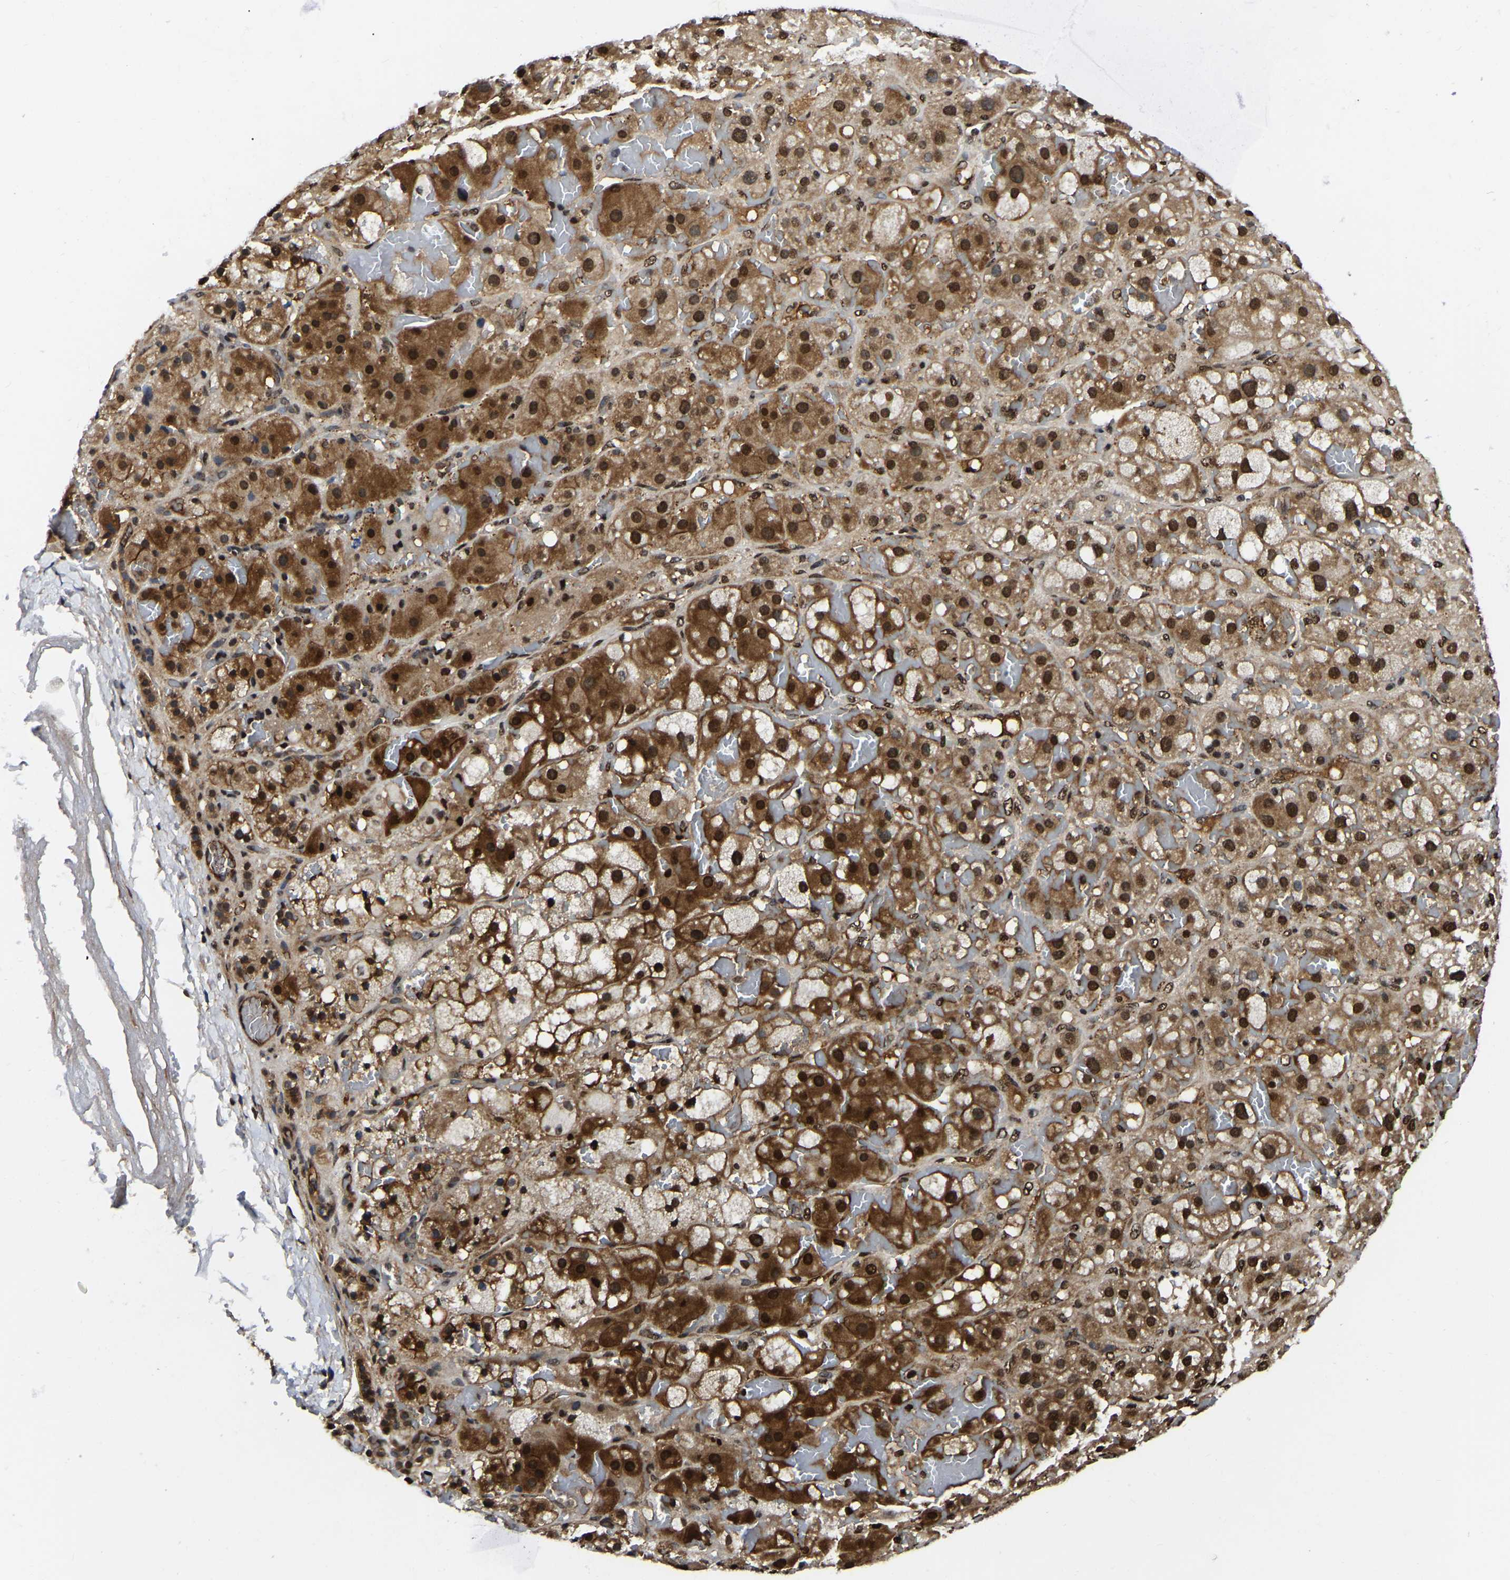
{"staining": {"intensity": "strong", "quantity": ">75%", "location": "cytoplasmic/membranous,nuclear"}, "tissue": "adrenal gland", "cell_type": "Glandular cells", "image_type": "normal", "snomed": [{"axis": "morphology", "description": "Normal tissue, NOS"}, {"axis": "topography", "description": "Adrenal gland"}], "caption": "Strong cytoplasmic/membranous,nuclear staining for a protein is appreciated in about >75% of glandular cells of unremarkable adrenal gland using IHC.", "gene": "TRIM35", "patient": {"sex": "female", "age": 47}}